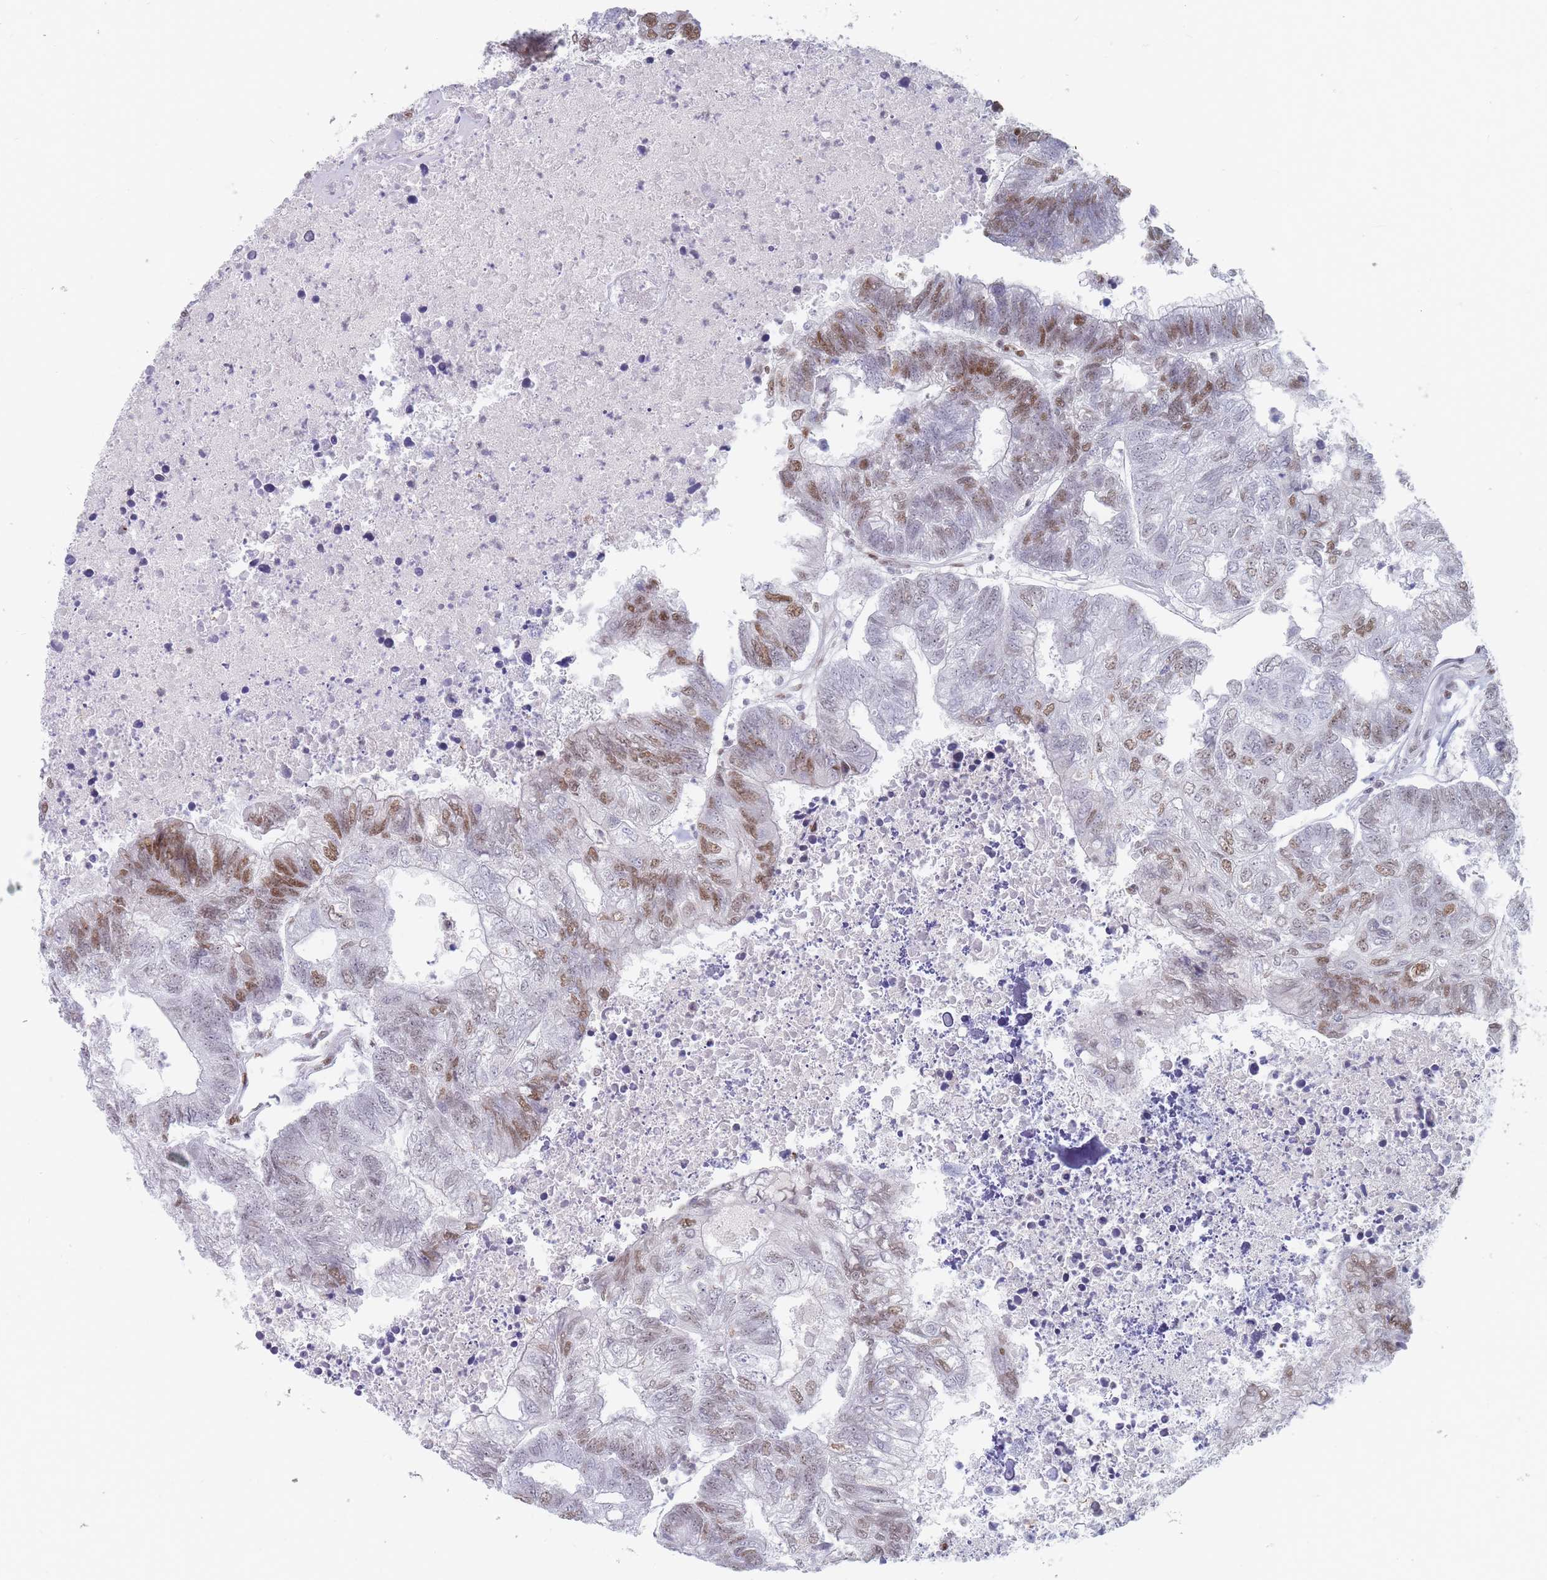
{"staining": {"intensity": "moderate", "quantity": "25%-75%", "location": "nuclear"}, "tissue": "colorectal cancer", "cell_type": "Tumor cells", "image_type": "cancer", "snomed": [{"axis": "morphology", "description": "Adenocarcinoma, NOS"}, {"axis": "topography", "description": "Colon"}], "caption": "Tumor cells show moderate nuclear positivity in about 25%-75% of cells in colorectal cancer.", "gene": "SAFB2", "patient": {"sex": "female", "age": 48}}